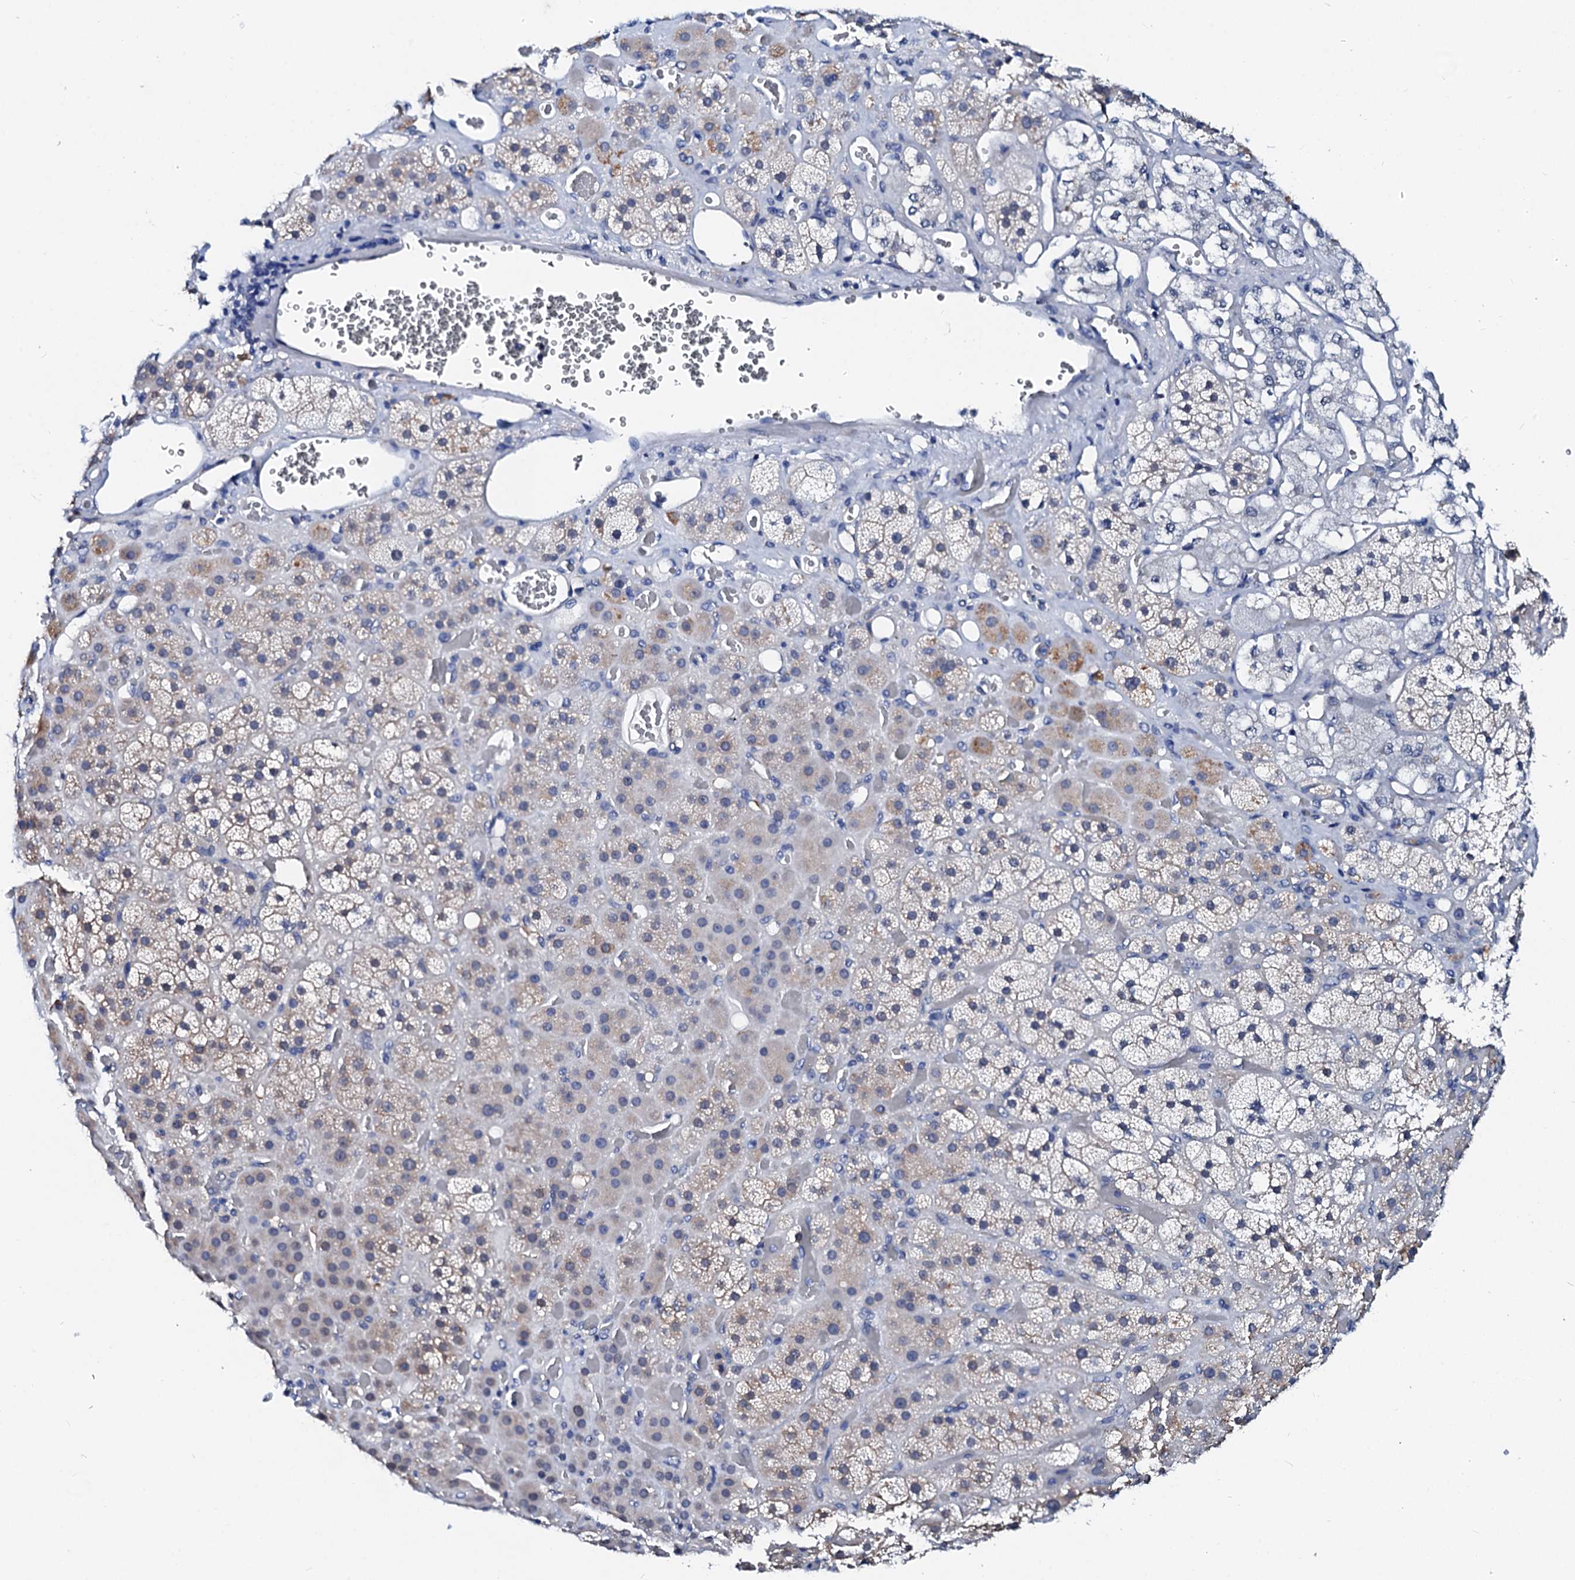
{"staining": {"intensity": "weak", "quantity": "<25%", "location": "cytoplasmic/membranous"}, "tissue": "adrenal gland", "cell_type": "Glandular cells", "image_type": "normal", "snomed": [{"axis": "morphology", "description": "Normal tissue, NOS"}, {"axis": "topography", "description": "Adrenal gland"}], "caption": "Immunohistochemical staining of benign human adrenal gland demonstrates no significant expression in glandular cells.", "gene": "CSN2", "patient": {"sex": "male", "age": 57}}